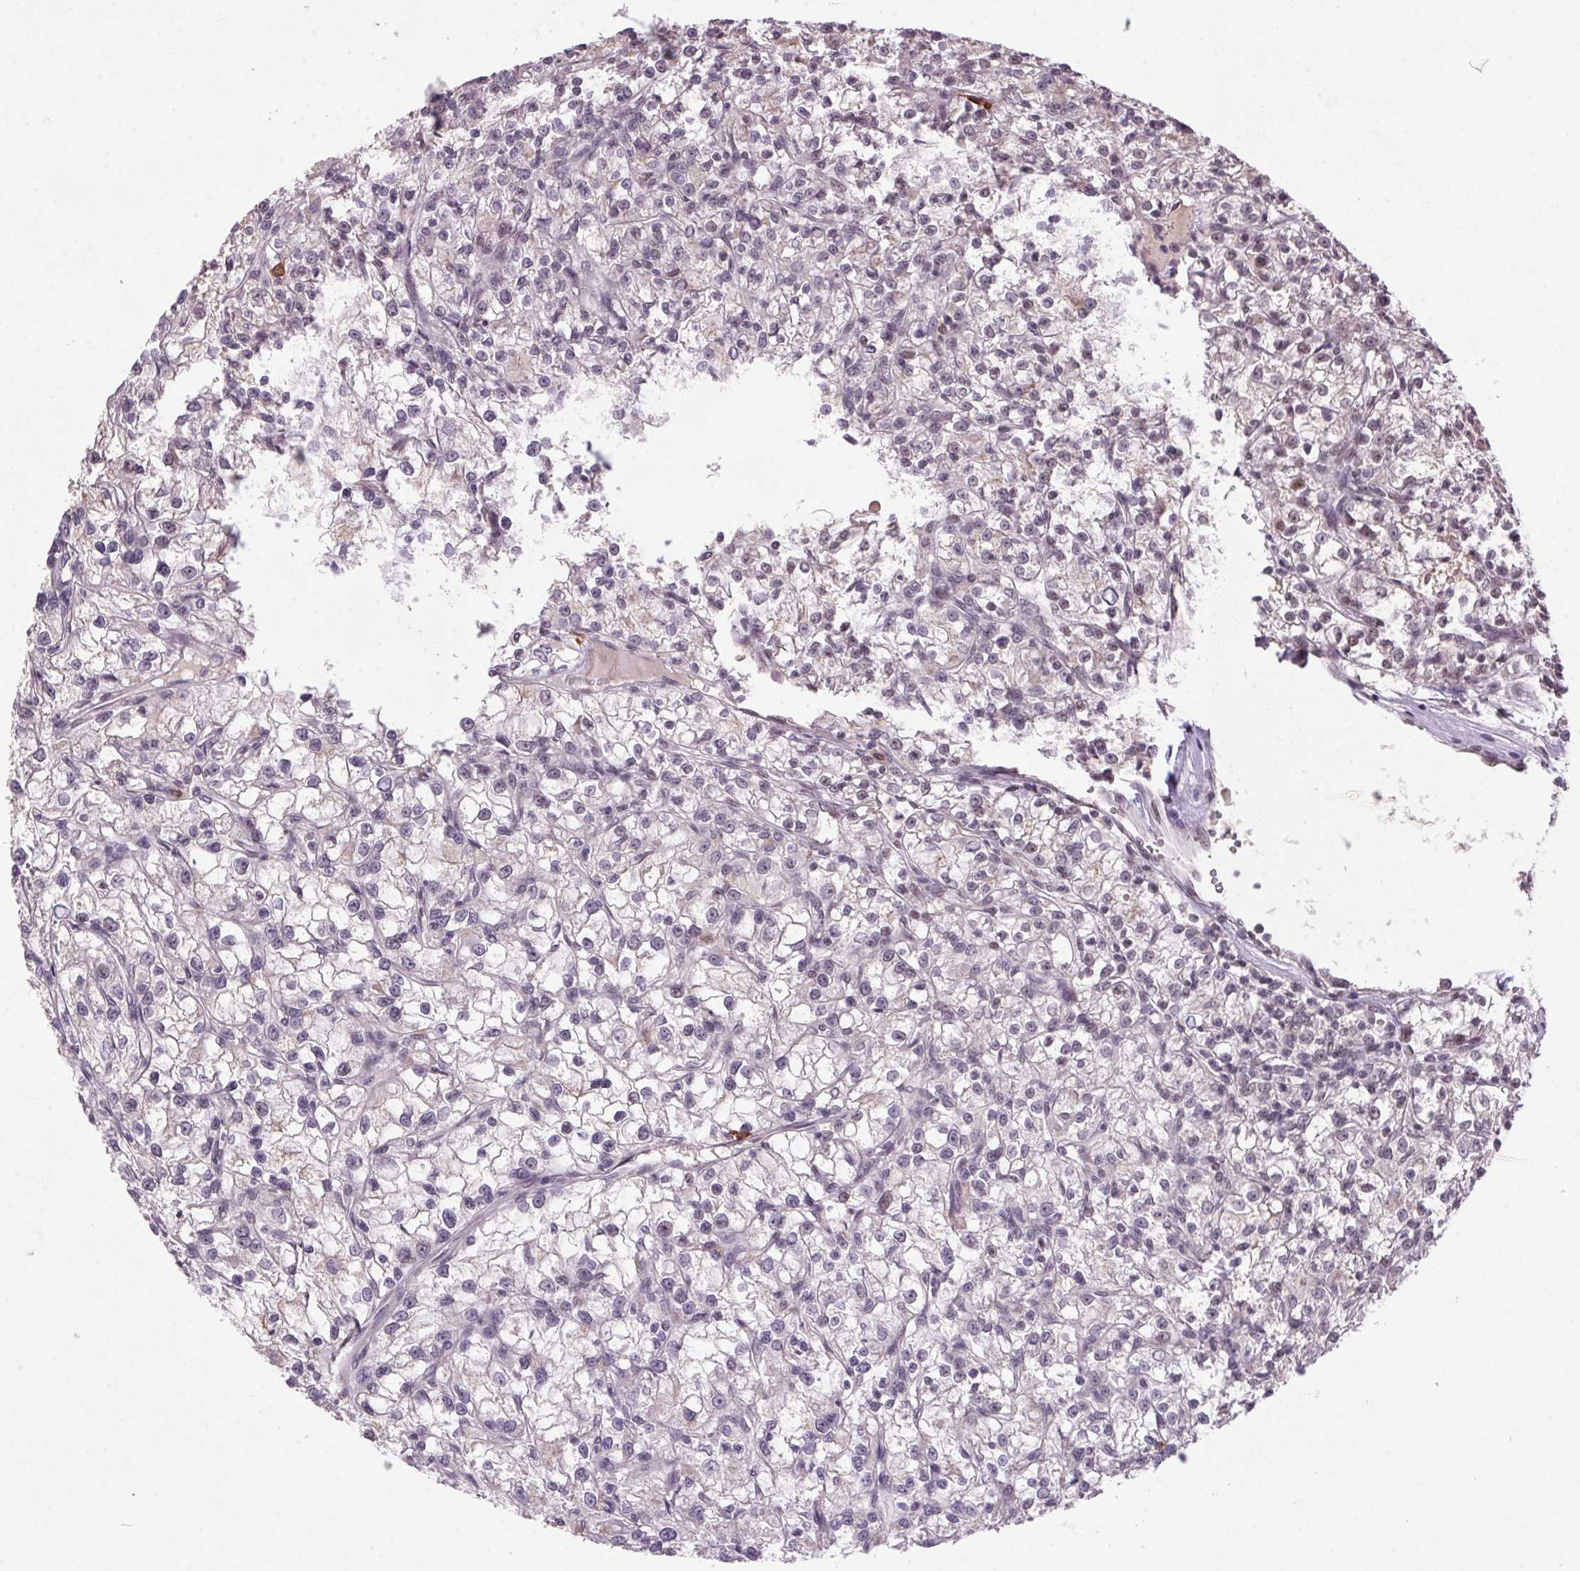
{"staining": {"intensity": "negative", "quantity": "none", "location": "none"}, "tissue": "renal cancer", "cell_type": "Tumor cells", "image_type": "cancer", "snomed": [{"axis": "morphology", "description": "Adenocarcinoma, NOS"}, {"axis": "topography", "description": "Kidney"}], "caption": "DAB (3,3'-diaminobenzidine) immunohistochemical staining of renal cancer shows no significant staining in tumor cells.", "gene": "ZBTB4", "patient": {"sex": "female", "age": 59}}